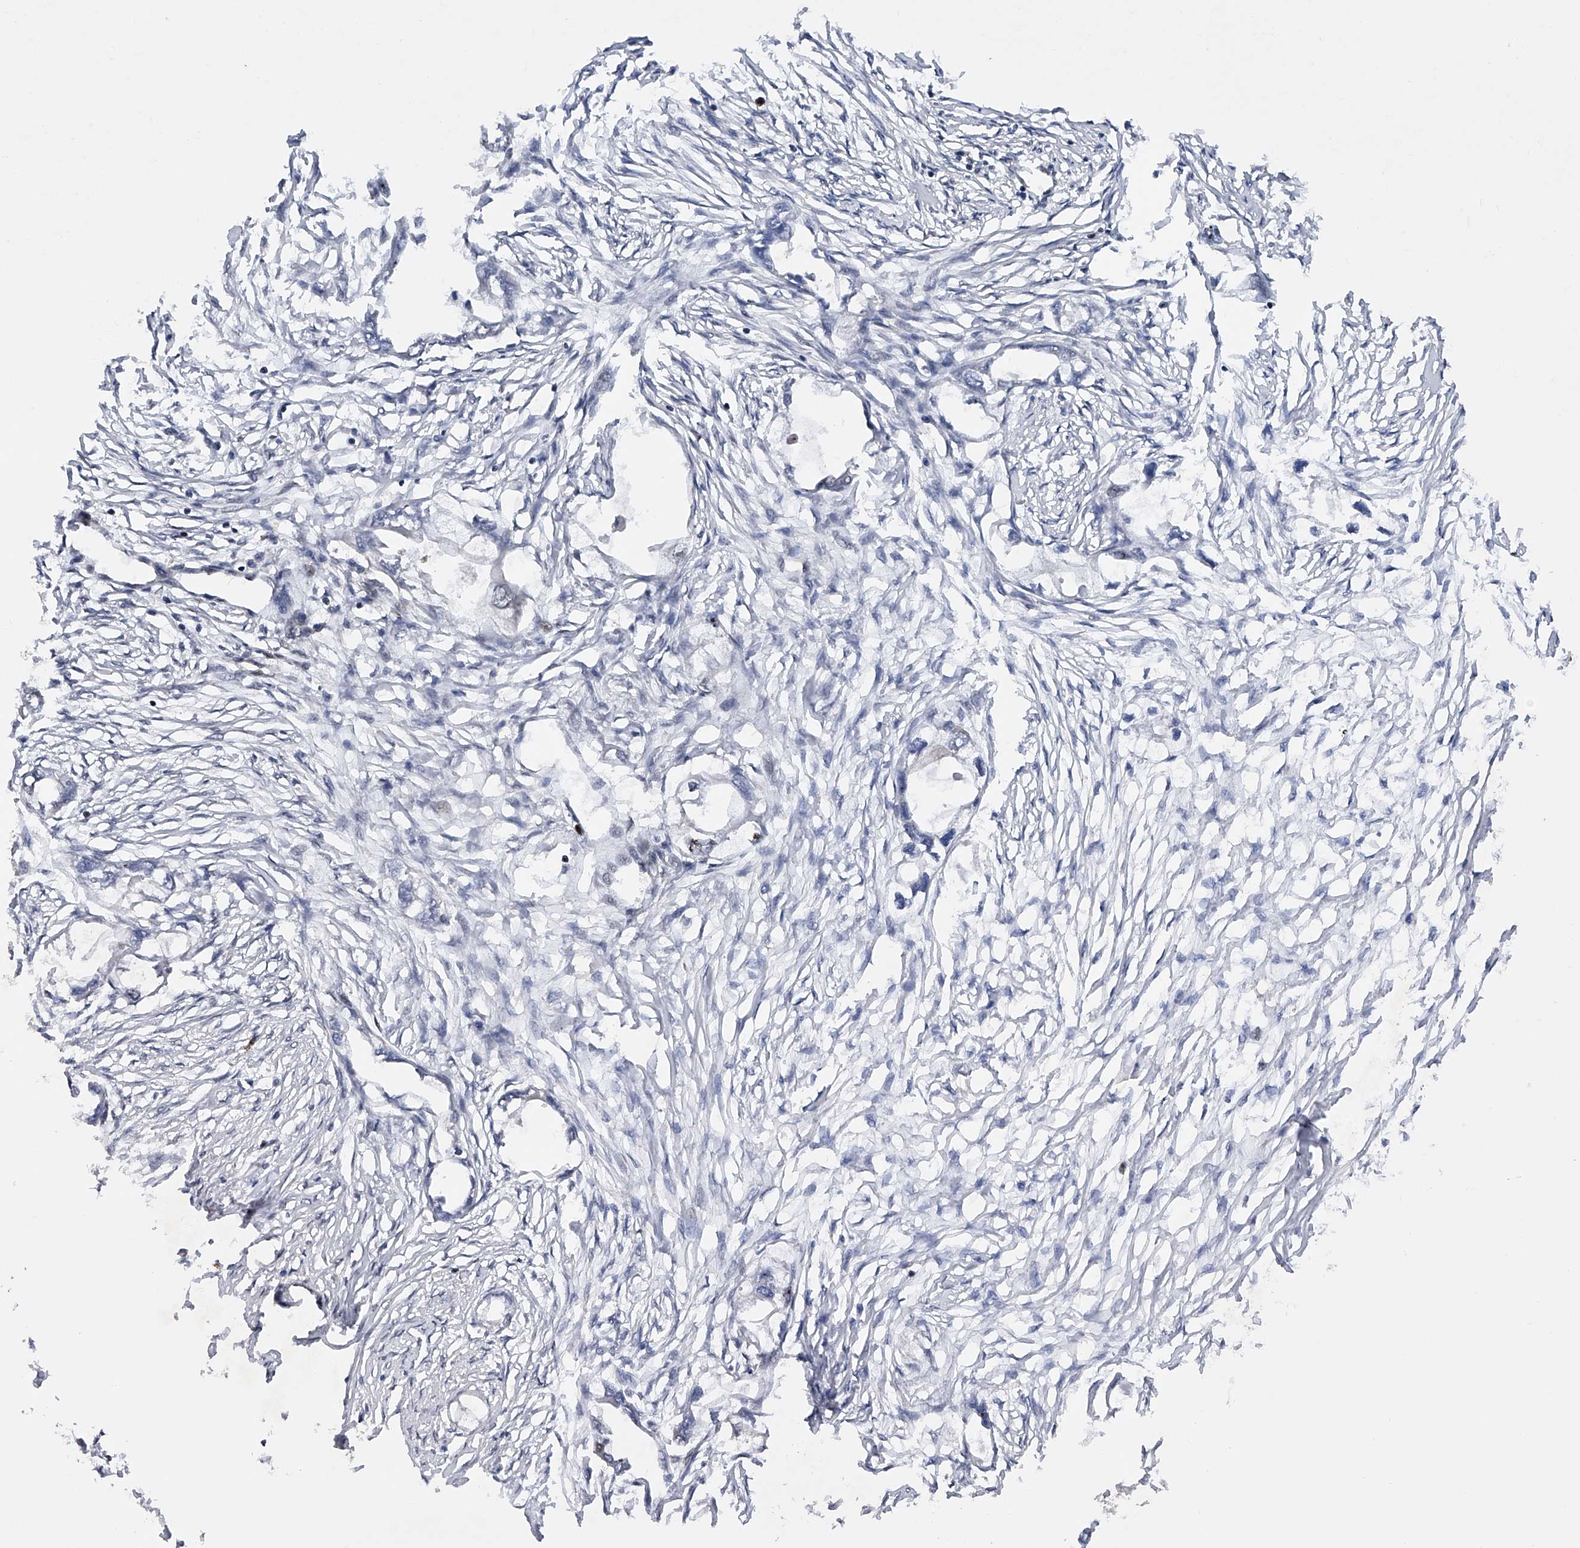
{"staining": {"intensity": "negative", "quantity": "none", "location": "none"}, "tissue": "endometrial cancer", "cell_type": "Tumor cells", "image_type": "cancer", "snomed": [{"axis": "morphology", "description": "Adenocarcinoma, NOS"}, {"axis": "morphology", "description": "Adenocarcinoma, metastatic, NOS"}, {"axis": "topography", "description": "Adipose tissue"}, {"axis": "topography", "description": "Endometrium"}], "caption": "Tumor cells show no significant protein staining in endometrial cancer (metastatic adenocarcinoma). (Stains: DAB immunohistochemistry with hematoxylin counter stain, Microscopy: brightfield microscopy at high magnification).", "gene": "RWDD2A", "patient": {"sex": "female", "age": 67}}